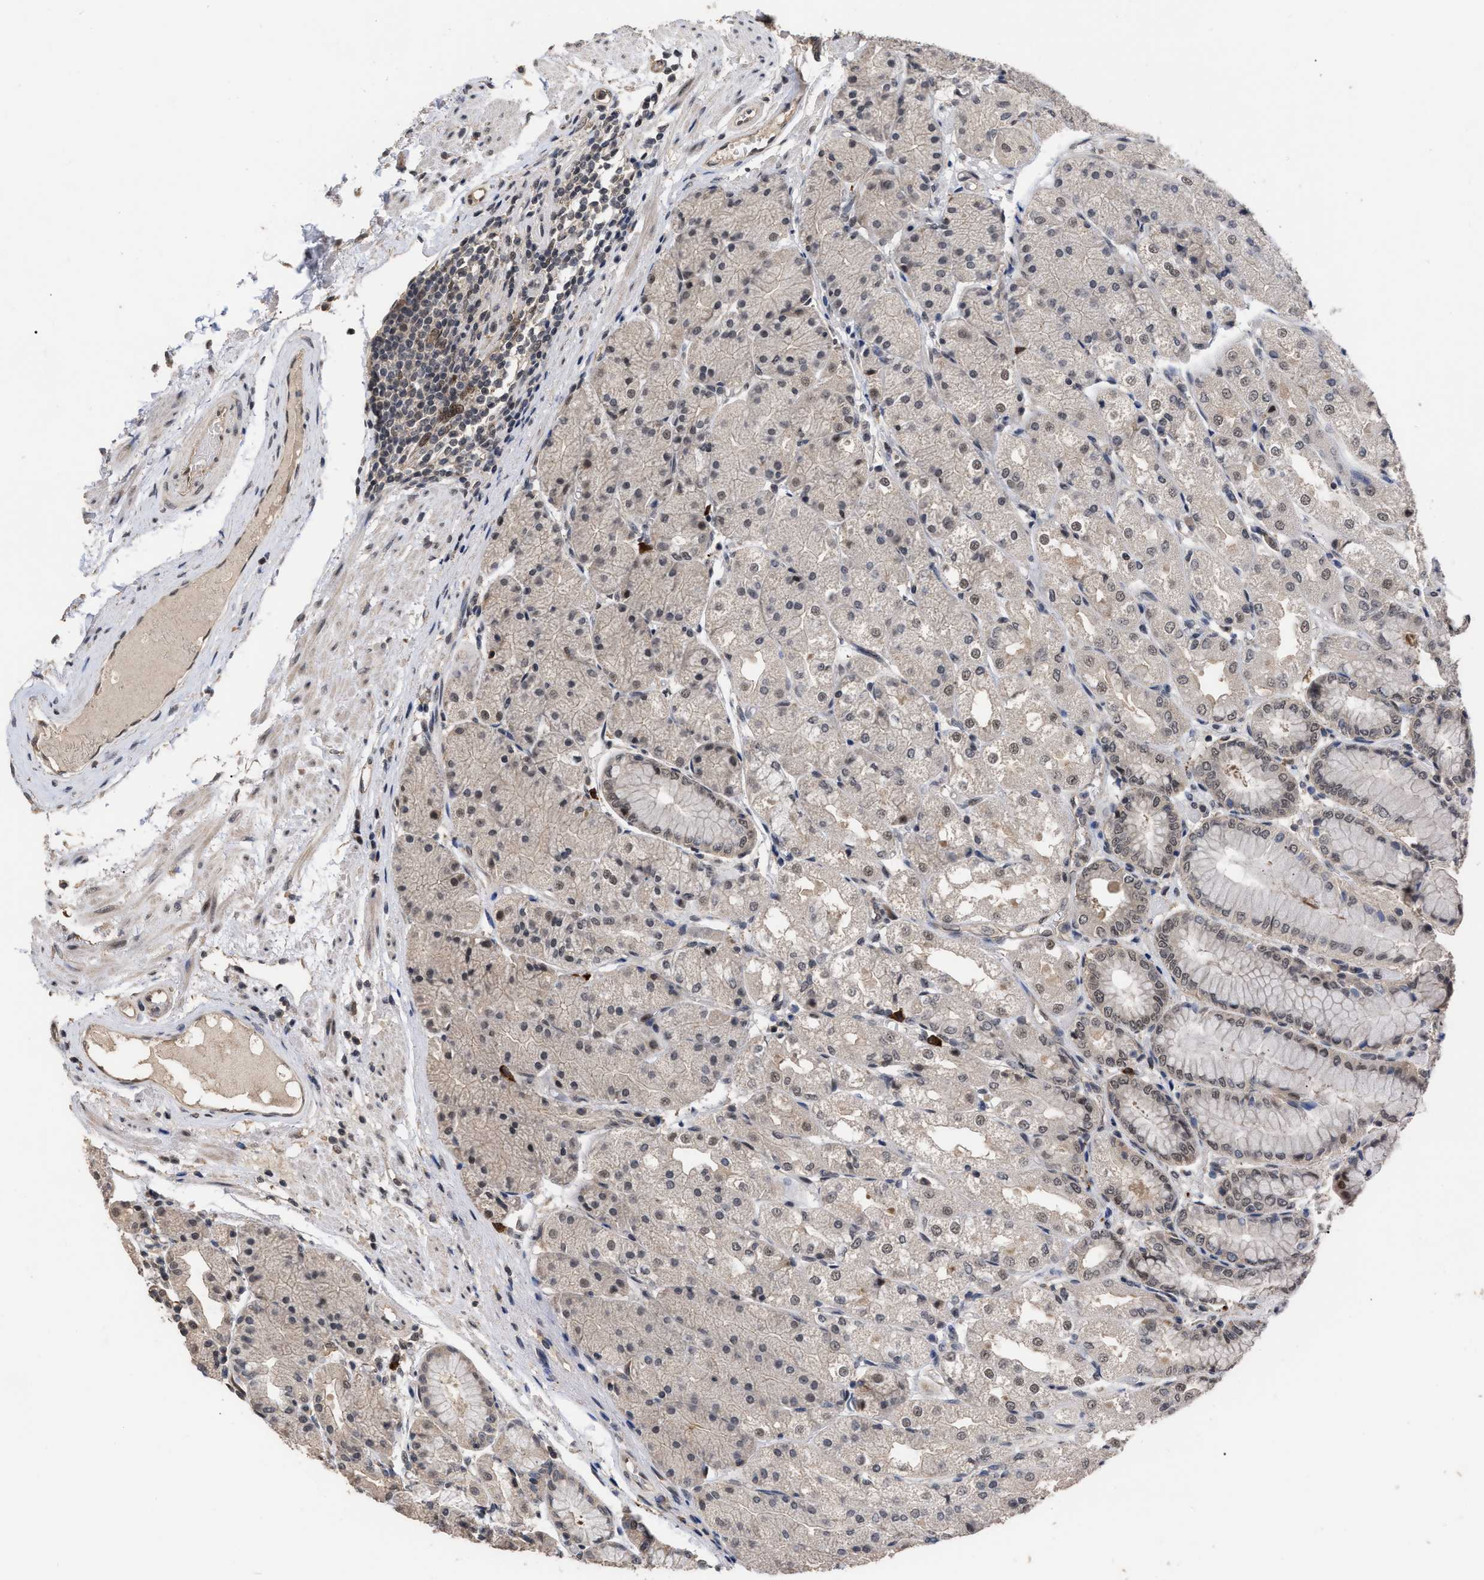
{"staining": {"intensity": "moderate", "quantity": "25%-75%", "location": "cytoplasmic/membranous,nuclear"}, "tissue": "stomach", "cell_type": "Glandular cells", "image_type": "normal", "snomed": [{"axis": "morphology", "description": "Normal tissue, NOS"}, {"axis": "topography", "description": "Stomach, upper"}], "caption": "Immunohistochemistry (IHC) of unremarkable human stomach reveals medium levels of moderate cytoplasmic/membranous,nuclear staining in about 25%-75% of glandular cells.", "gene": "JAZF1", "patient": {"sex": "male", "age": 72}}